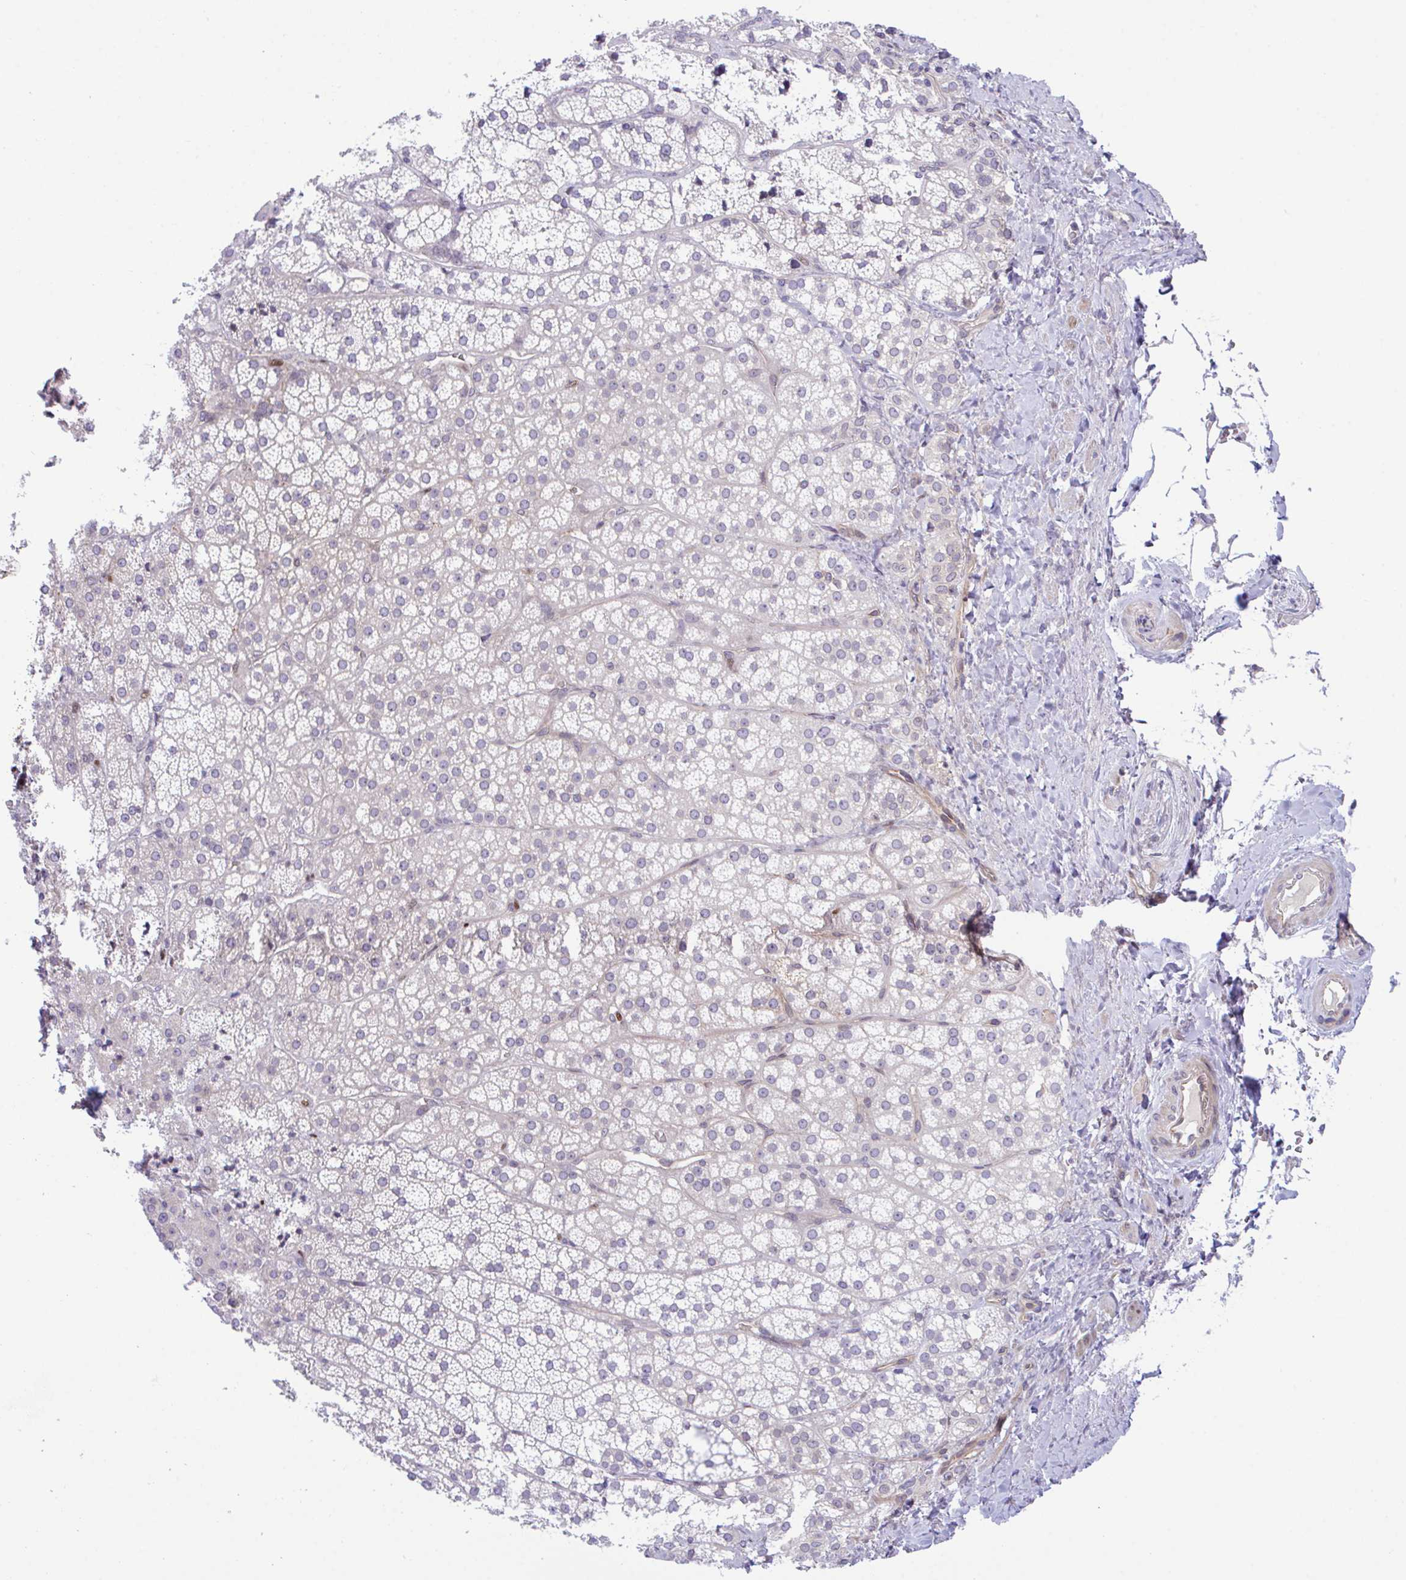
{"staining": {"intensity": "negative", "quantity": "none", "location": "none"}, "tissue": "adrenal gland", "cell_type": "Glandular cells", "image_type": "normal", "snomed": [{"axis": "morphology", "description": "Normal tissue, NOS"}, {"axis": "topography", "description": "Adrenal gland"}], "caption": "High magnification brightfield microscopy of unremarkable adrenal gland stained with DAB (brown) and counterstained with hematoxylin (blue): glandular cells show no significant staining.", "gene": "ZBED3", "patient": {"sex": "male", "age": 53}}